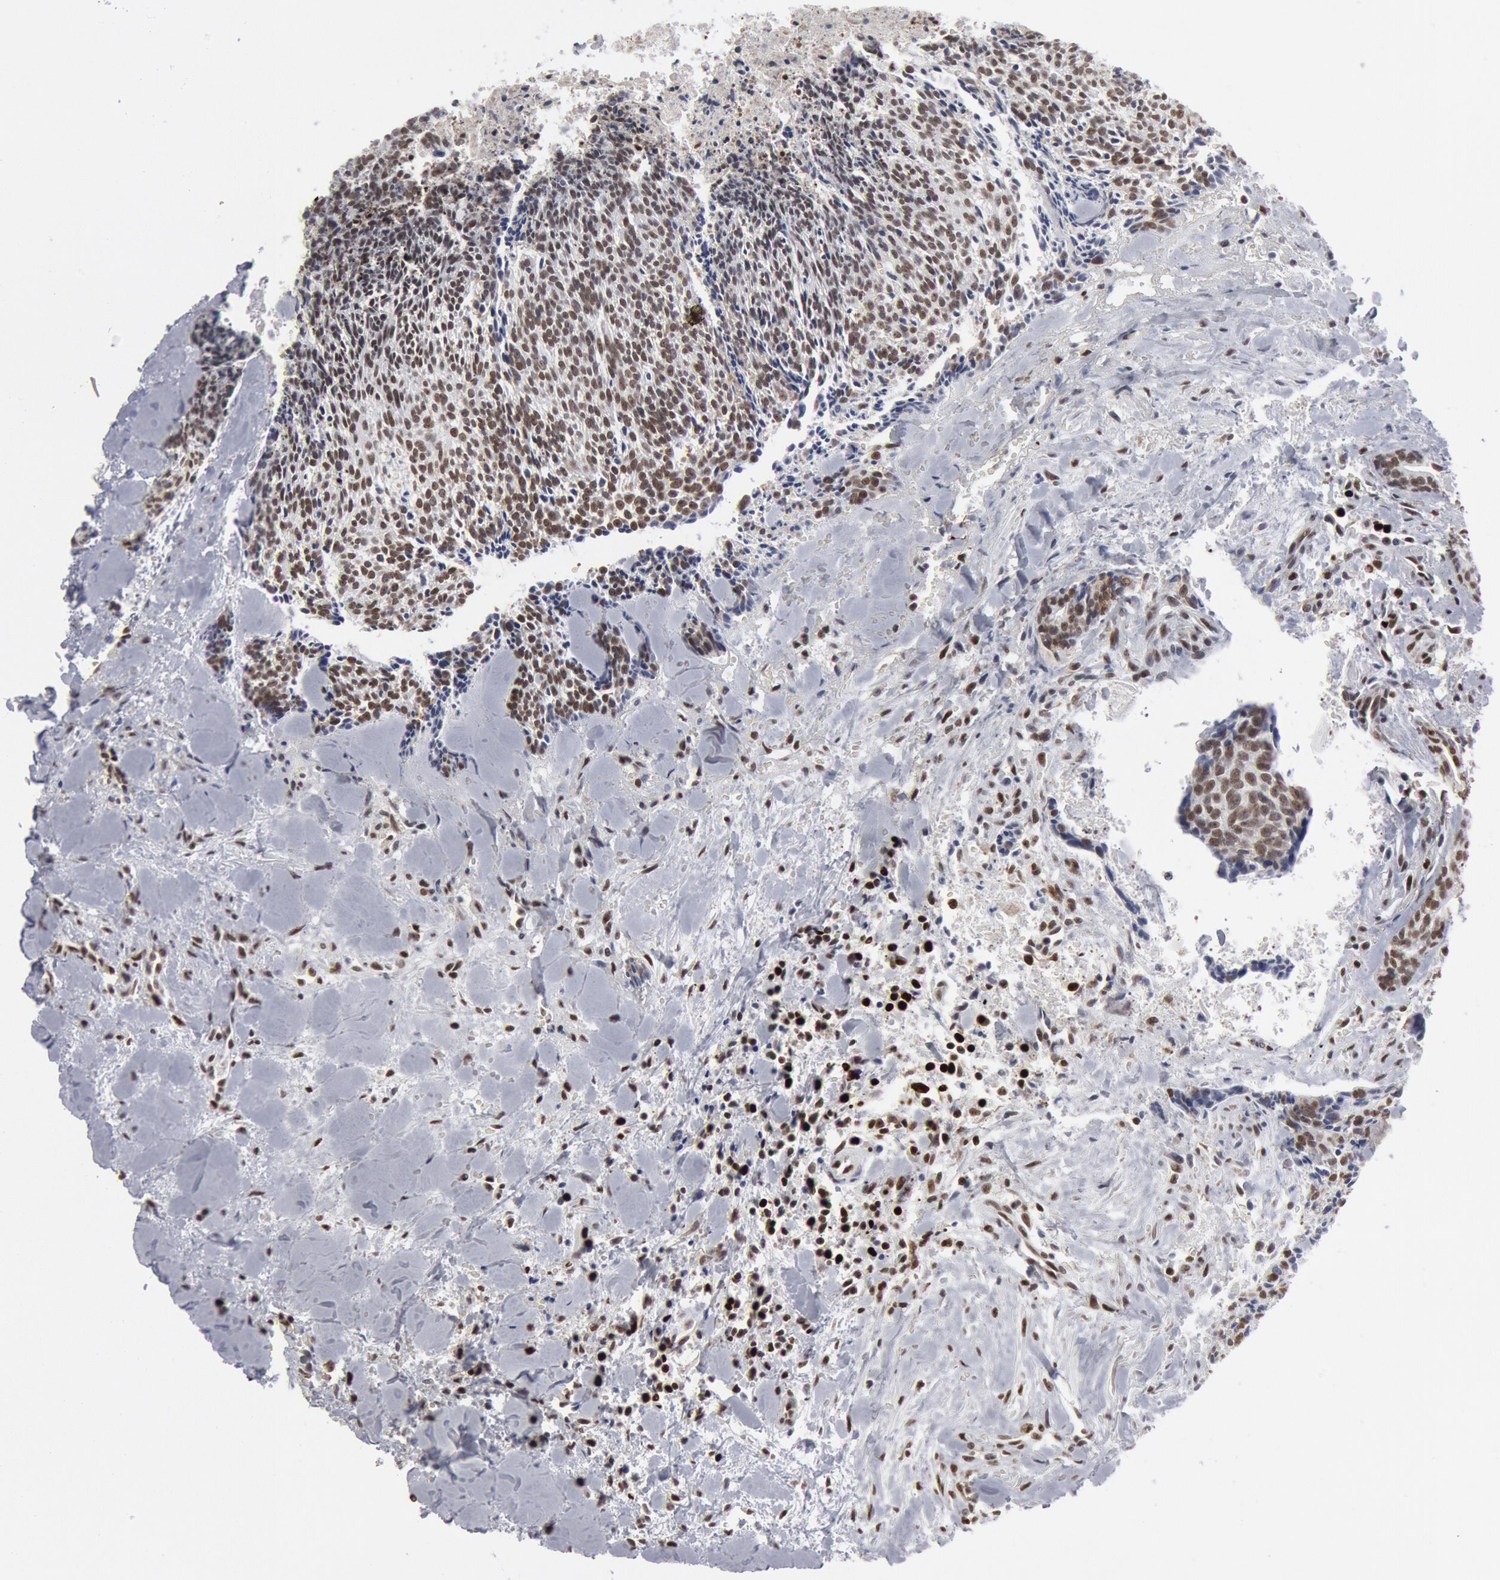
{"staining": {"intensity": "moderate", "quantity": ">75%", "location": "nuclear"}, "tissue": "head and neck cancer", "cell_type": "Tumor cells", "image_type": "cancer", "snomed": [{"axis": "morphology", "description": "Squamous cell carcinoma, NOS"}, {"axis": "topography", "description": "Salivary gland"}, {"axis": "topography", "description": "Head-Neck"}], "caption": "Human head and neck cancer stained with a protein marker exhibits moderate staining in tumor cells.", "gene": "SUB1", "patient": {"sex": "male", "age": 70}}